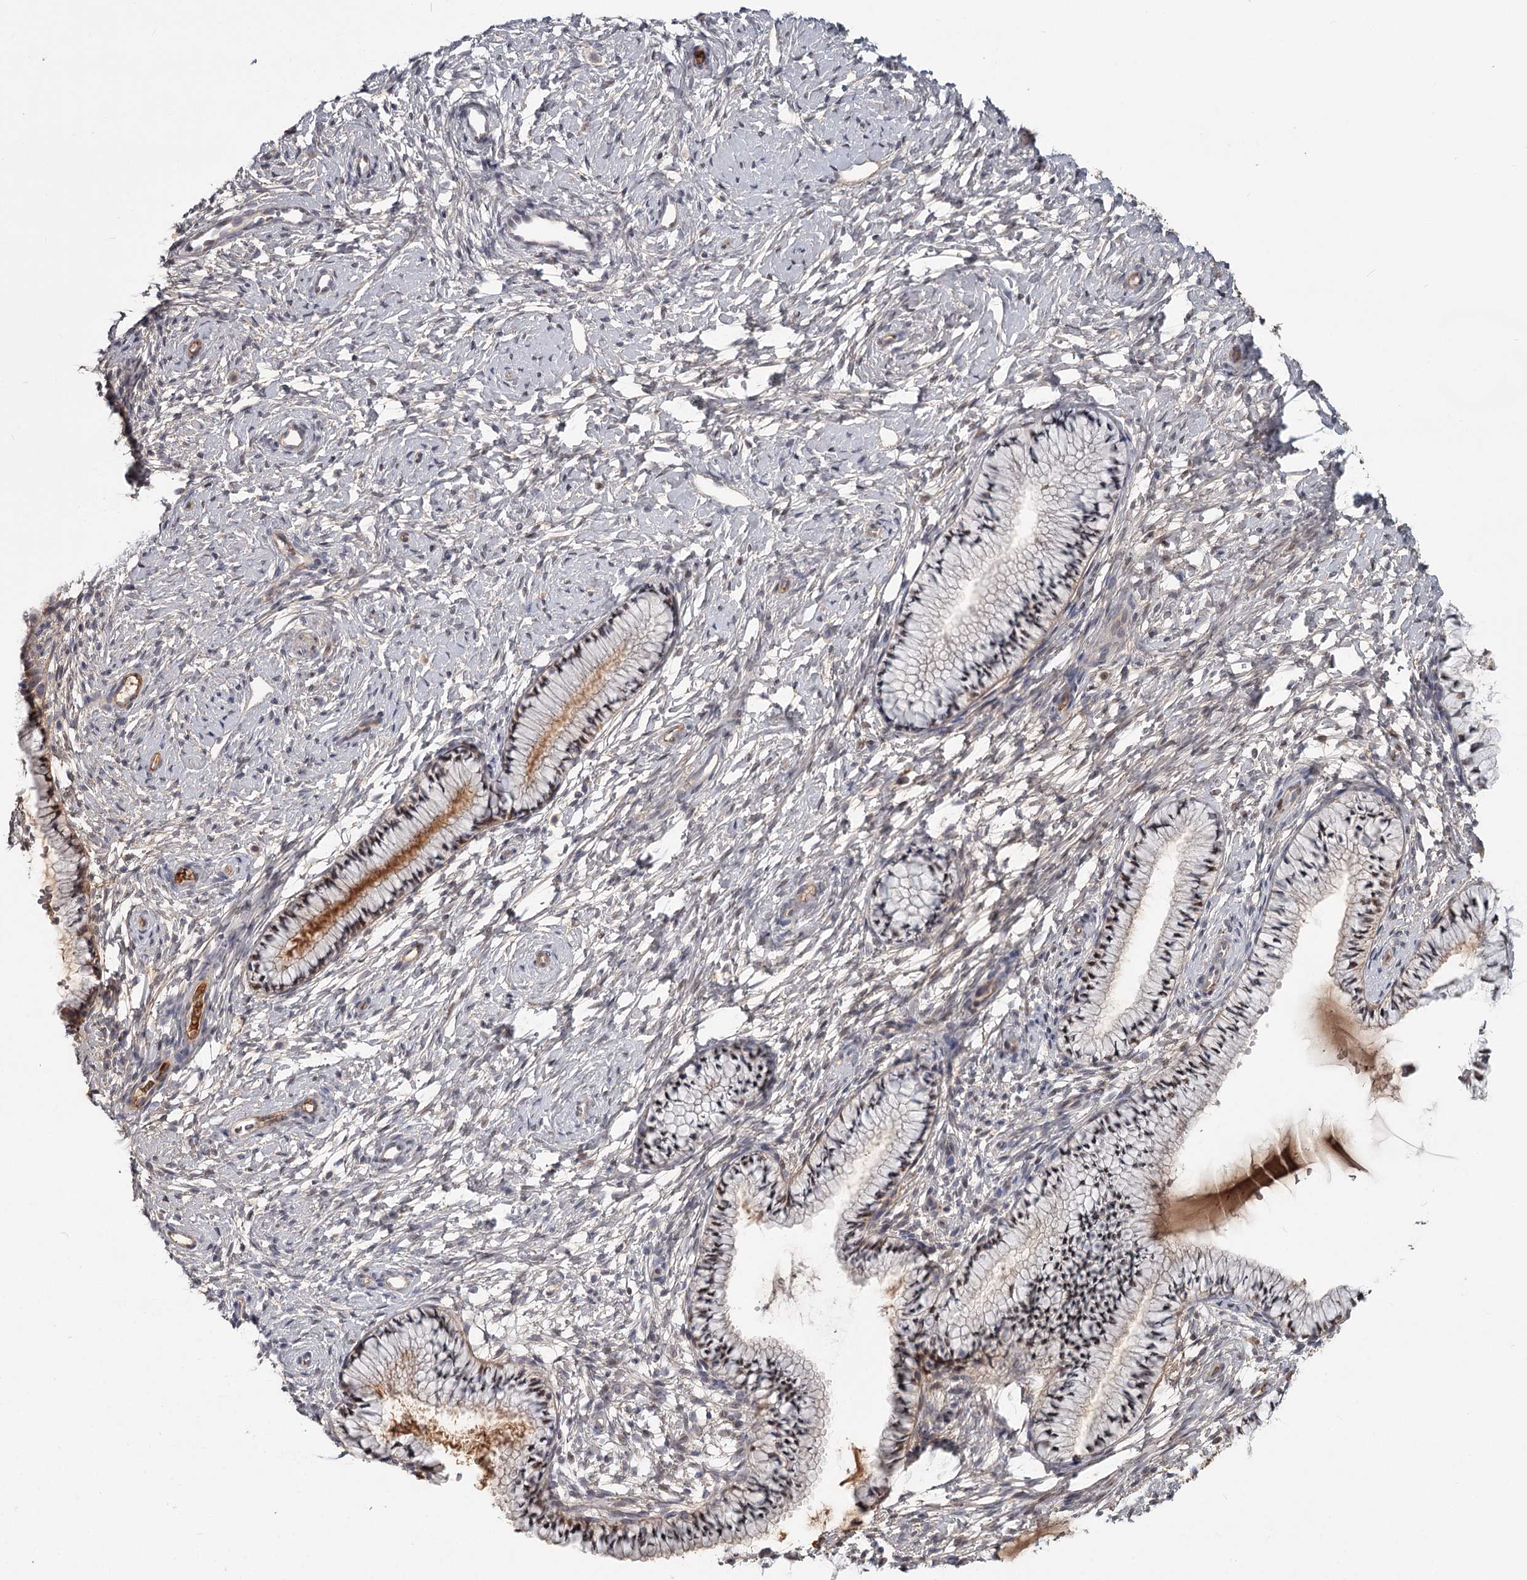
{"staining": {"intensity": "weak", "quantity": "<25%", "location": "cytoplasmic/membranous"}, "tissue": "cervix", "cell_type": "Glandular cells", "image_type": "normal", "snomed": [{"axis": "morphology", "description": "Normal tissue, NOS"}, {"axis": "topography", "description": "Cervix"}], "caption": "Image shows no significant protein expression in glandular cells of unremarkable cervix. (DAB immunohistochemistry, high magnification).", "gene": "DHRS9", "patient": {"sex": "female", "age": 33}}